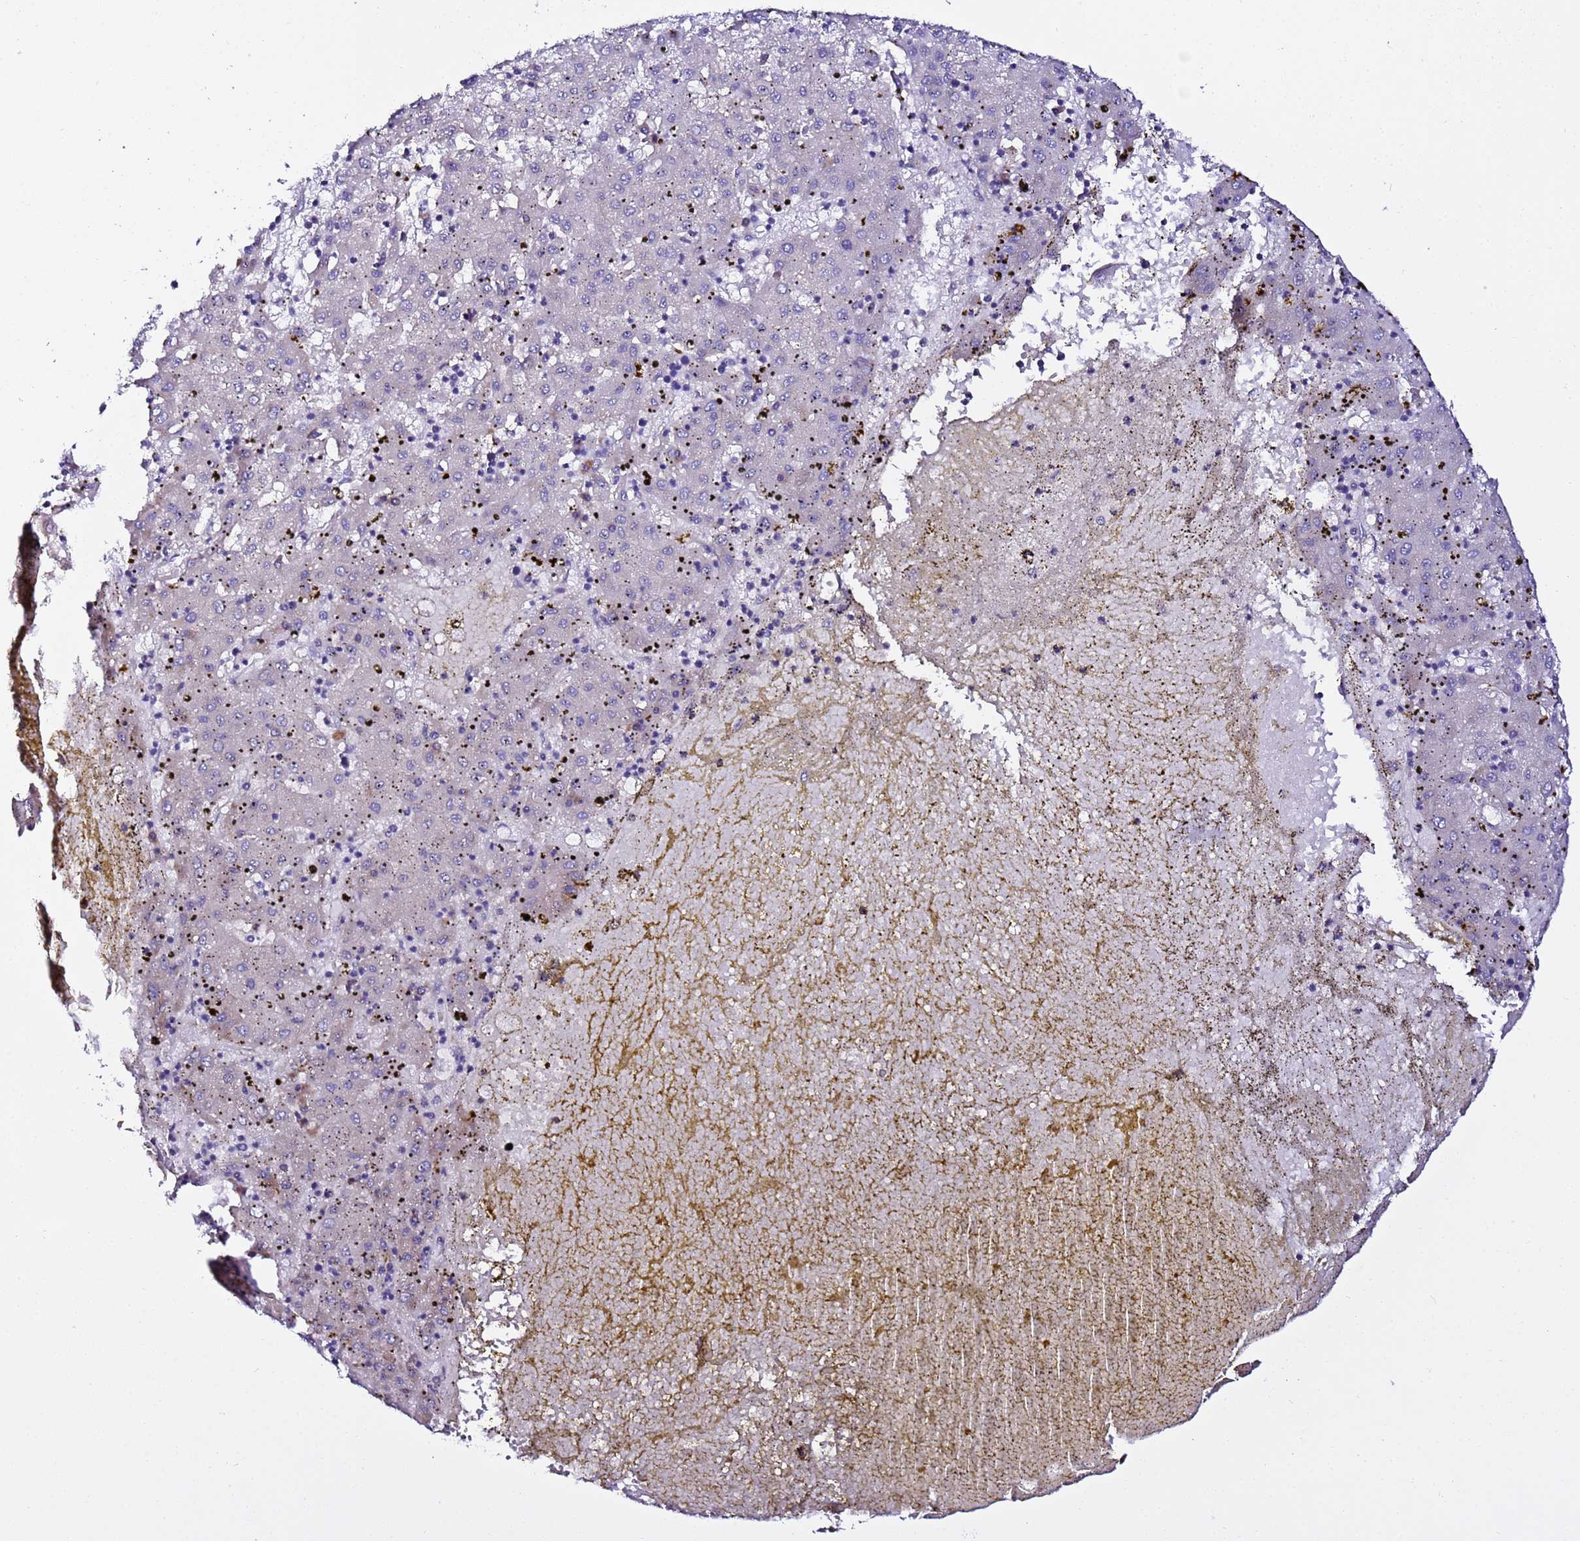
{"staining": {"intensity": "weak", "quantity": "<25%", "location": "cytoplasmic/membranous"}, "tissue": "liver cancer", "cell_type": "Tumor cells", "image_type": "cancer", "snomed": [{"axis": "morphology", "description": "Carcinoma, Hepatocellular, NOS"}, {"axis": "topography", "description": "Liver"}], "caption": "DAB (3,3'-diaminobenzidine) immunohistochemical staining of human liver hepatocellular carcinoma reveals no significant staining in tumor cells. (DAB immunohistochemistry, high magnification).", "gene": "JRKL", "patient": {"sex": "male", "age": 72}}